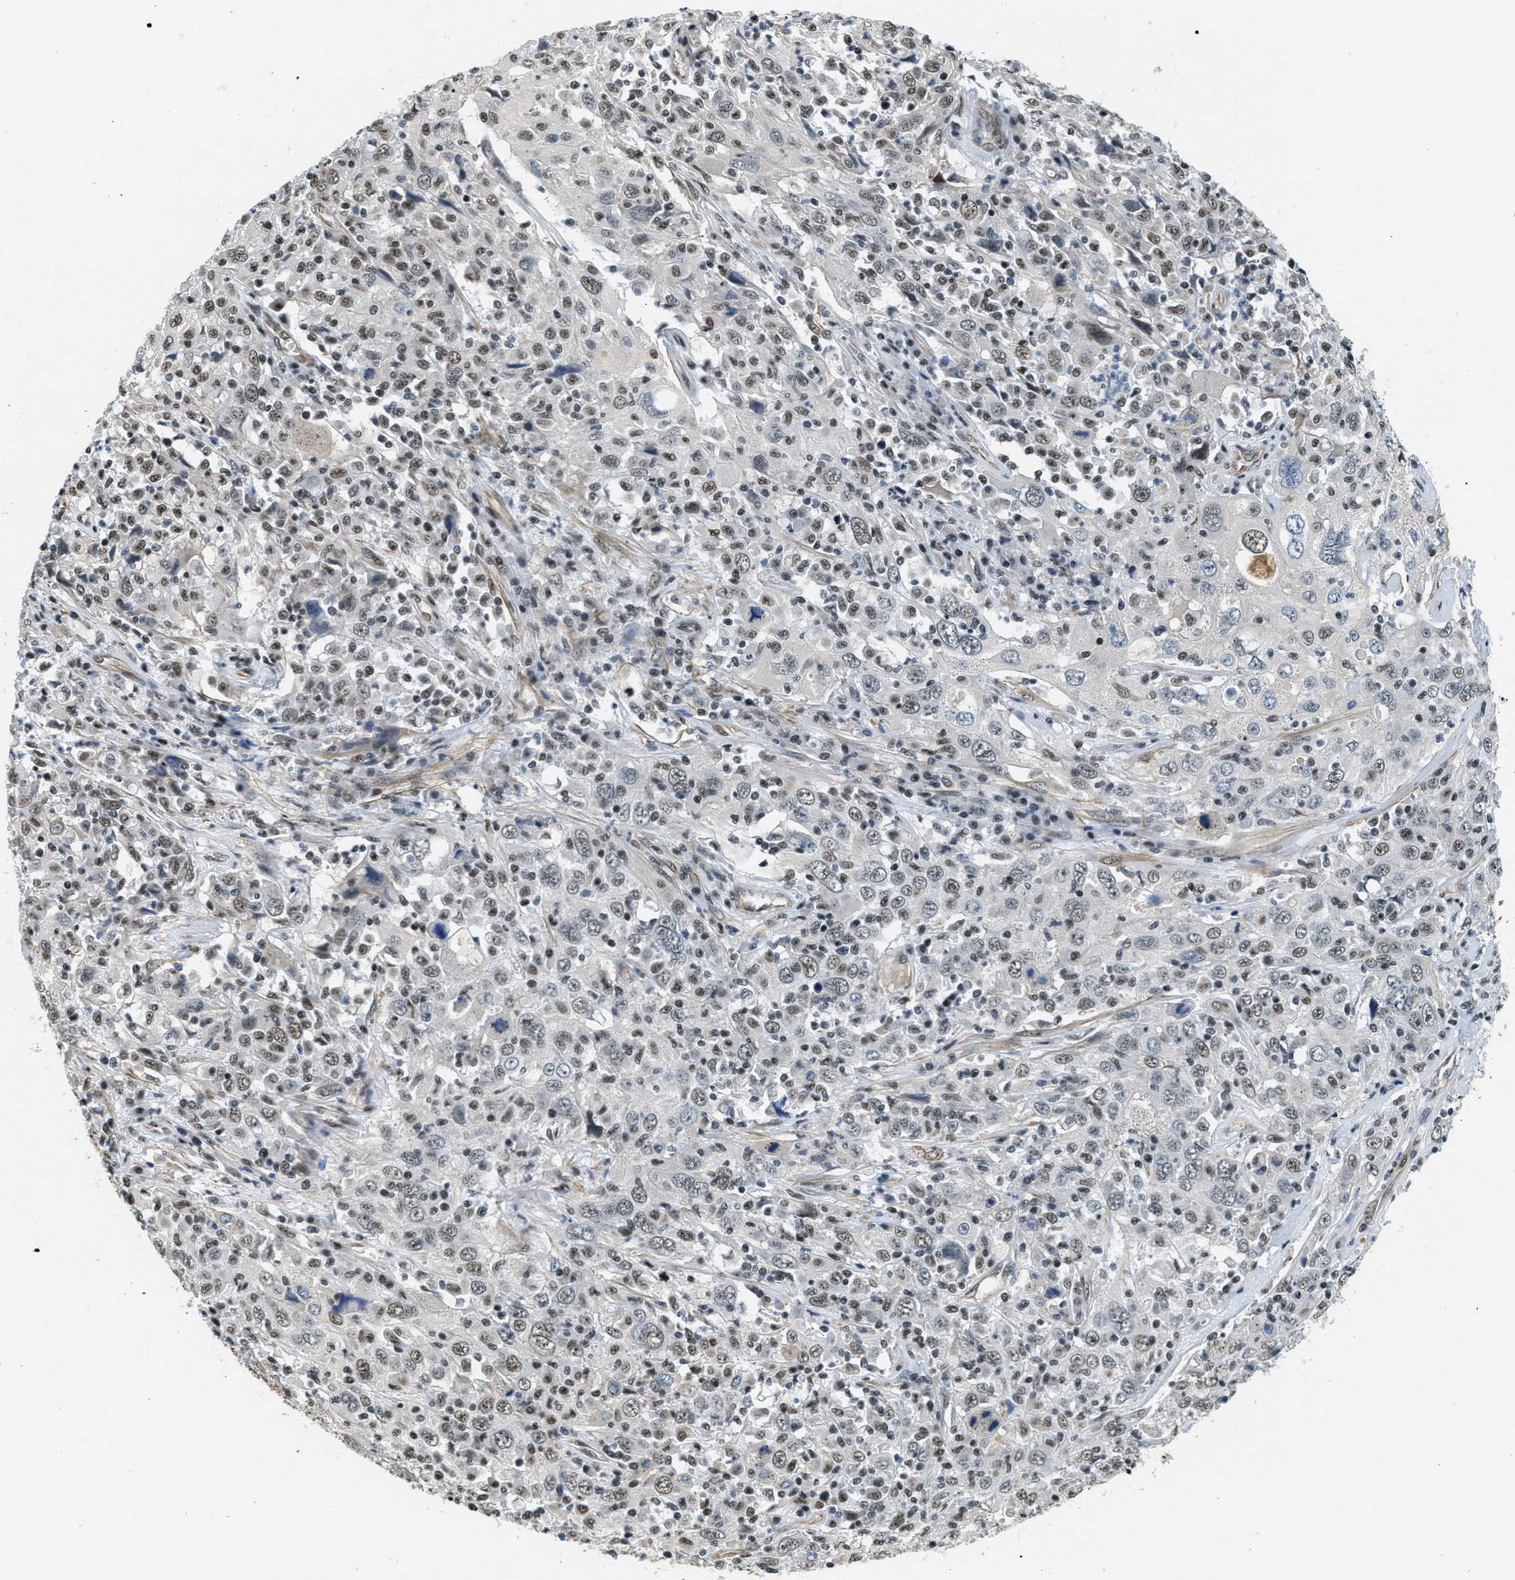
{"staining": {"intensity": "weak", "quantity": "25%-75%", "location": "nuclear"}, "tissue": "cervical cancer", "cell_type": "Tumor cells", "image_type": "cancer", "snomed": [{"axis": "morphology", "description": "Squamous cell carcinoma, NOS"}, {"axis": "topography", "description": "Cervix"}], "caption": "This is an image of immunohistochemistry (IHC) staining of cervical cancer, which shows weak expression in the nuclear of tumor cells.", "gene": "CFAP36", "patient": {"sex": "female", "age": 46}}